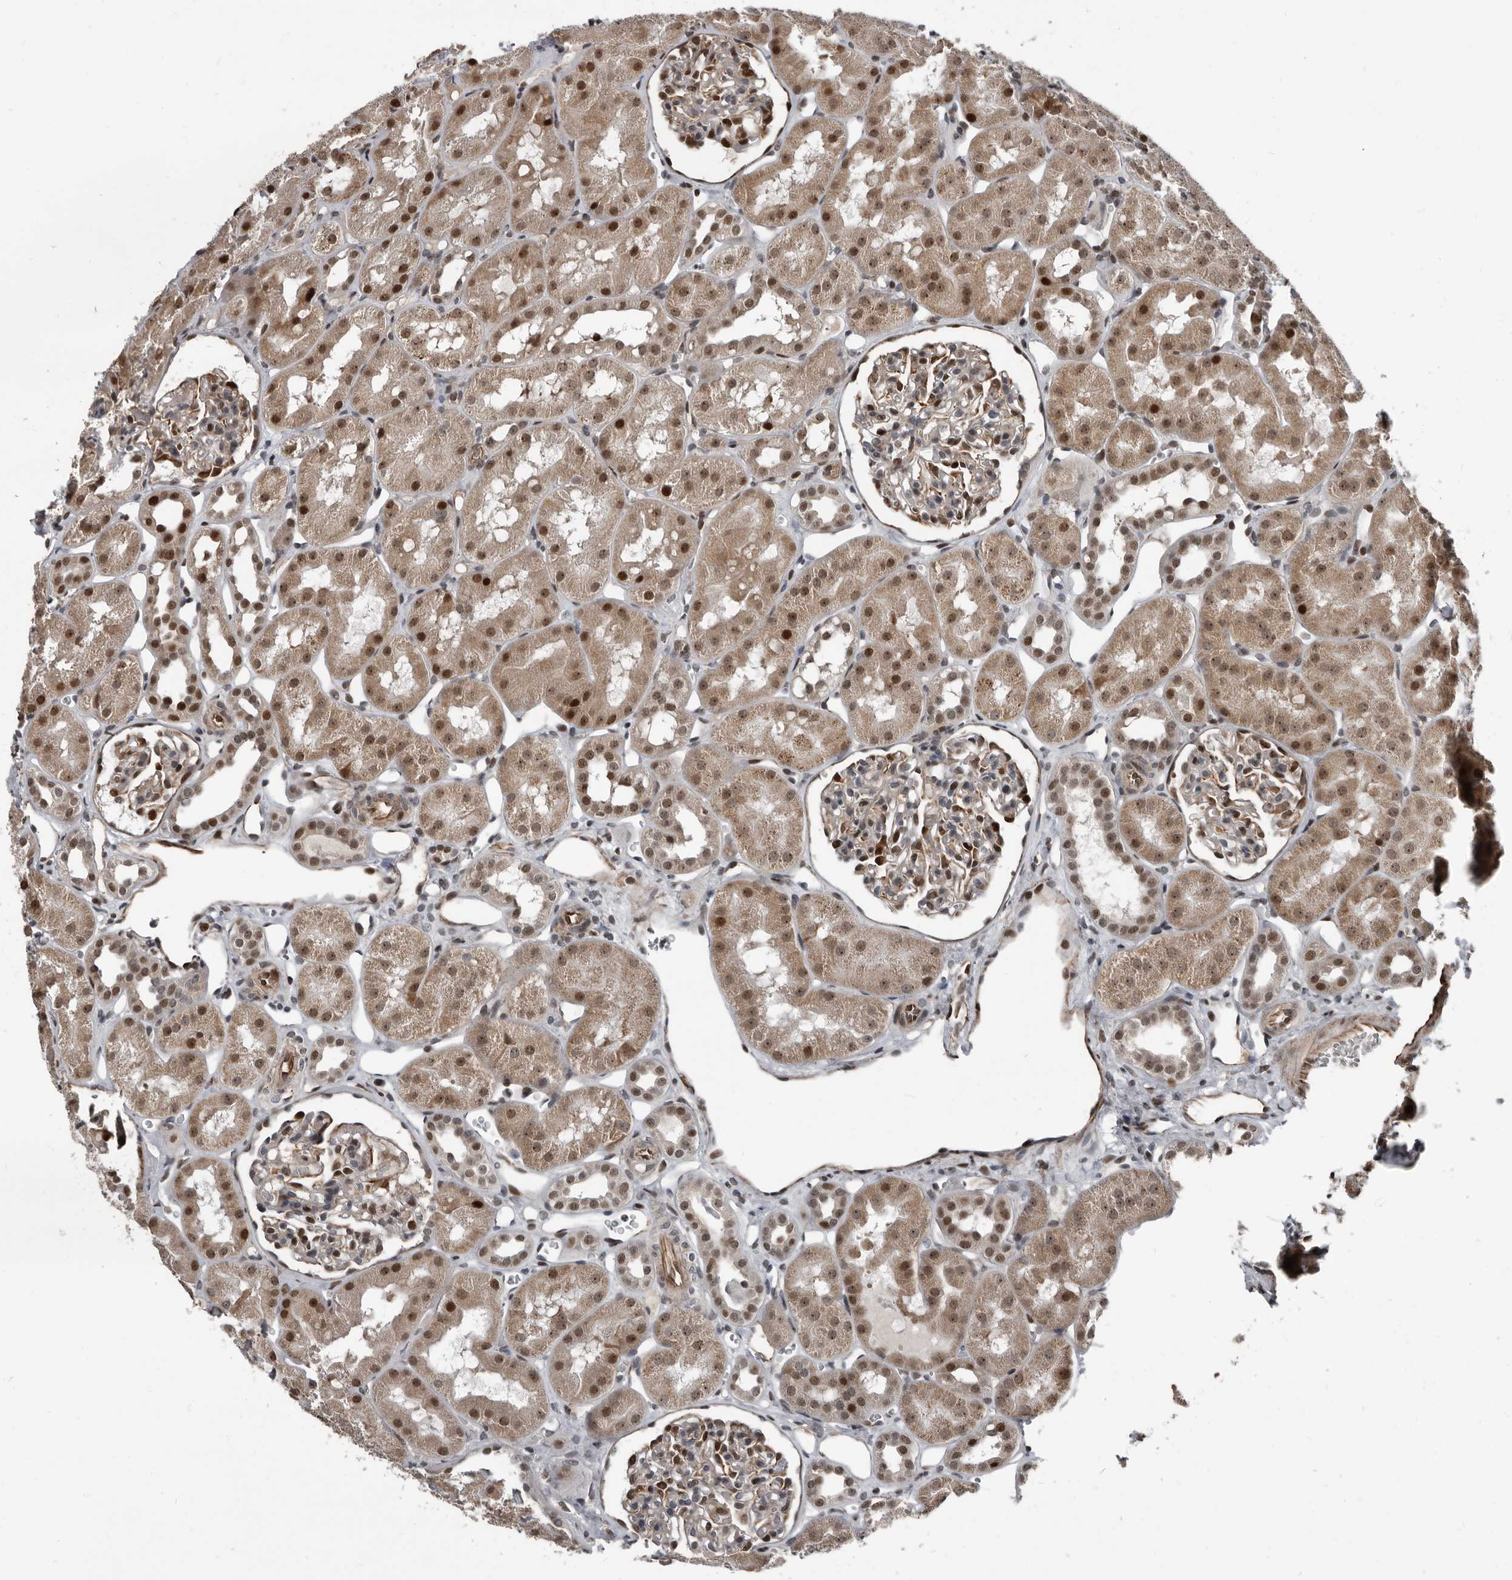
{"staining": {"intensity": "strong", "quantity": "<25%", "location": "nuclear"}, "tissue": "kidney", "cell_type": "Cells in glomeruli", "image_type": "normal", "snomed": [{"axis": "morphology", "description": "Normal tissue, NOS"}, {"axis": "topography", "description": "Kidney"}], "caption": "Cells in glomeruli display strong nuclear staining in approximately <25% of cells in benign kidney. The protein is stained brown, and the nuclei are stained in blue (DAB (3,3'-diaminobenzidine) IHC with brightfield microscopy, high magnification).", "gene": "CHD1L", "patient": {"sex": "male", "age": 16}}